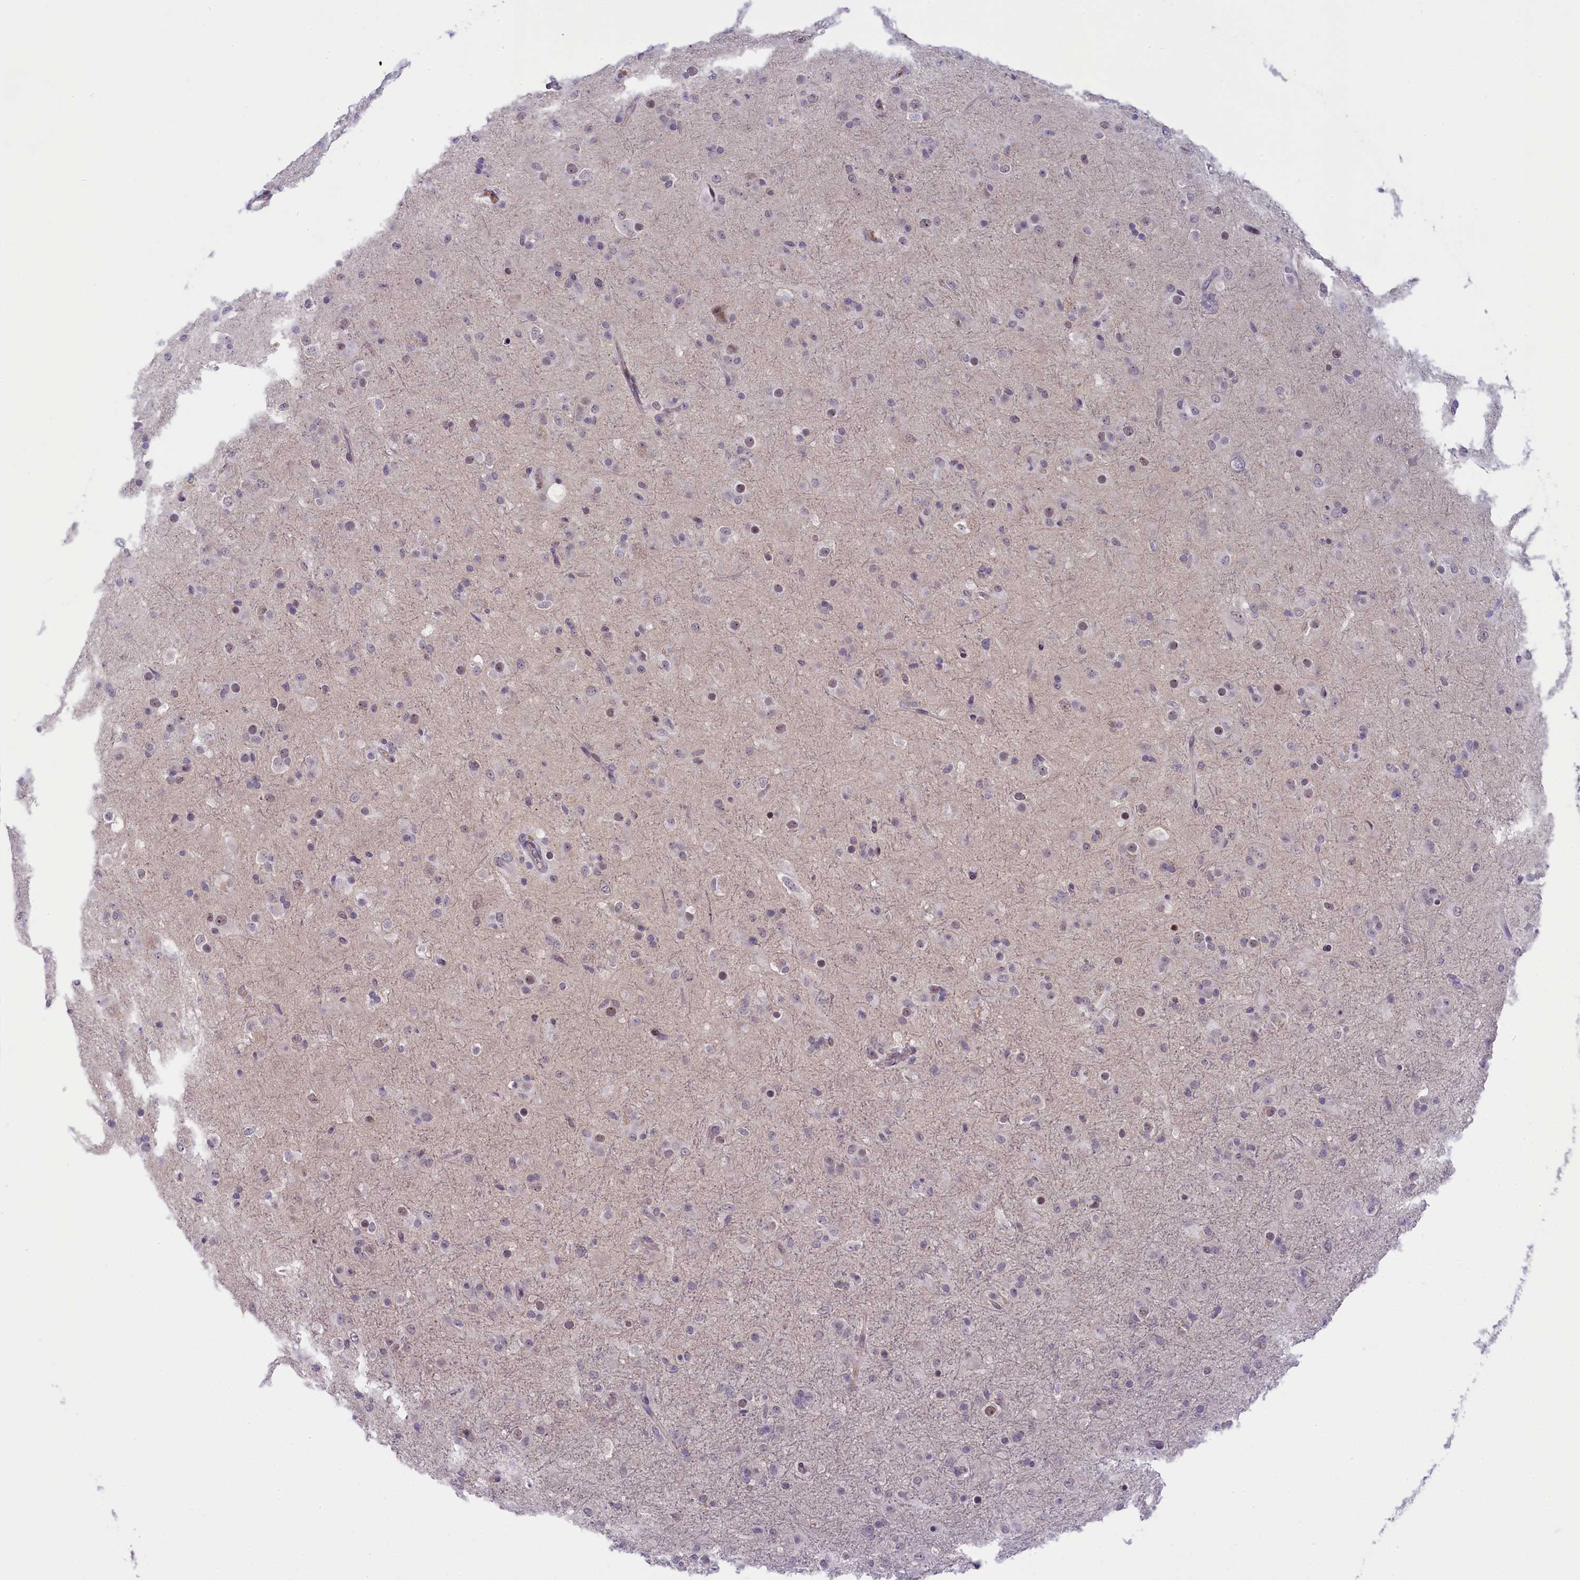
{"staining": {"intensity": "moderate", "quantity": "25%-75%", "location": "nuclear"}, "tissue": "glioma", "cell_type": "Tumor cells", "image_type": "cancer", "snomed": [{"axis": "morphology", "description": "Glioma, malignant, Low grade"}, {"axis": "topography", "description": "Brain"}], "caption": "DAB (3,3'-diaminobenzidine) immunohistochemical staining of human glioma demonstrates moderate nuclear protein expression in approximately 25%-75% of tumor cells. (DAB (3,3'-diaminobenzidine) = brown stain, brightfield microscopy at high magnification).", "gene": "CRAMP1", "patient": {"sex": "male", "age": 65}}